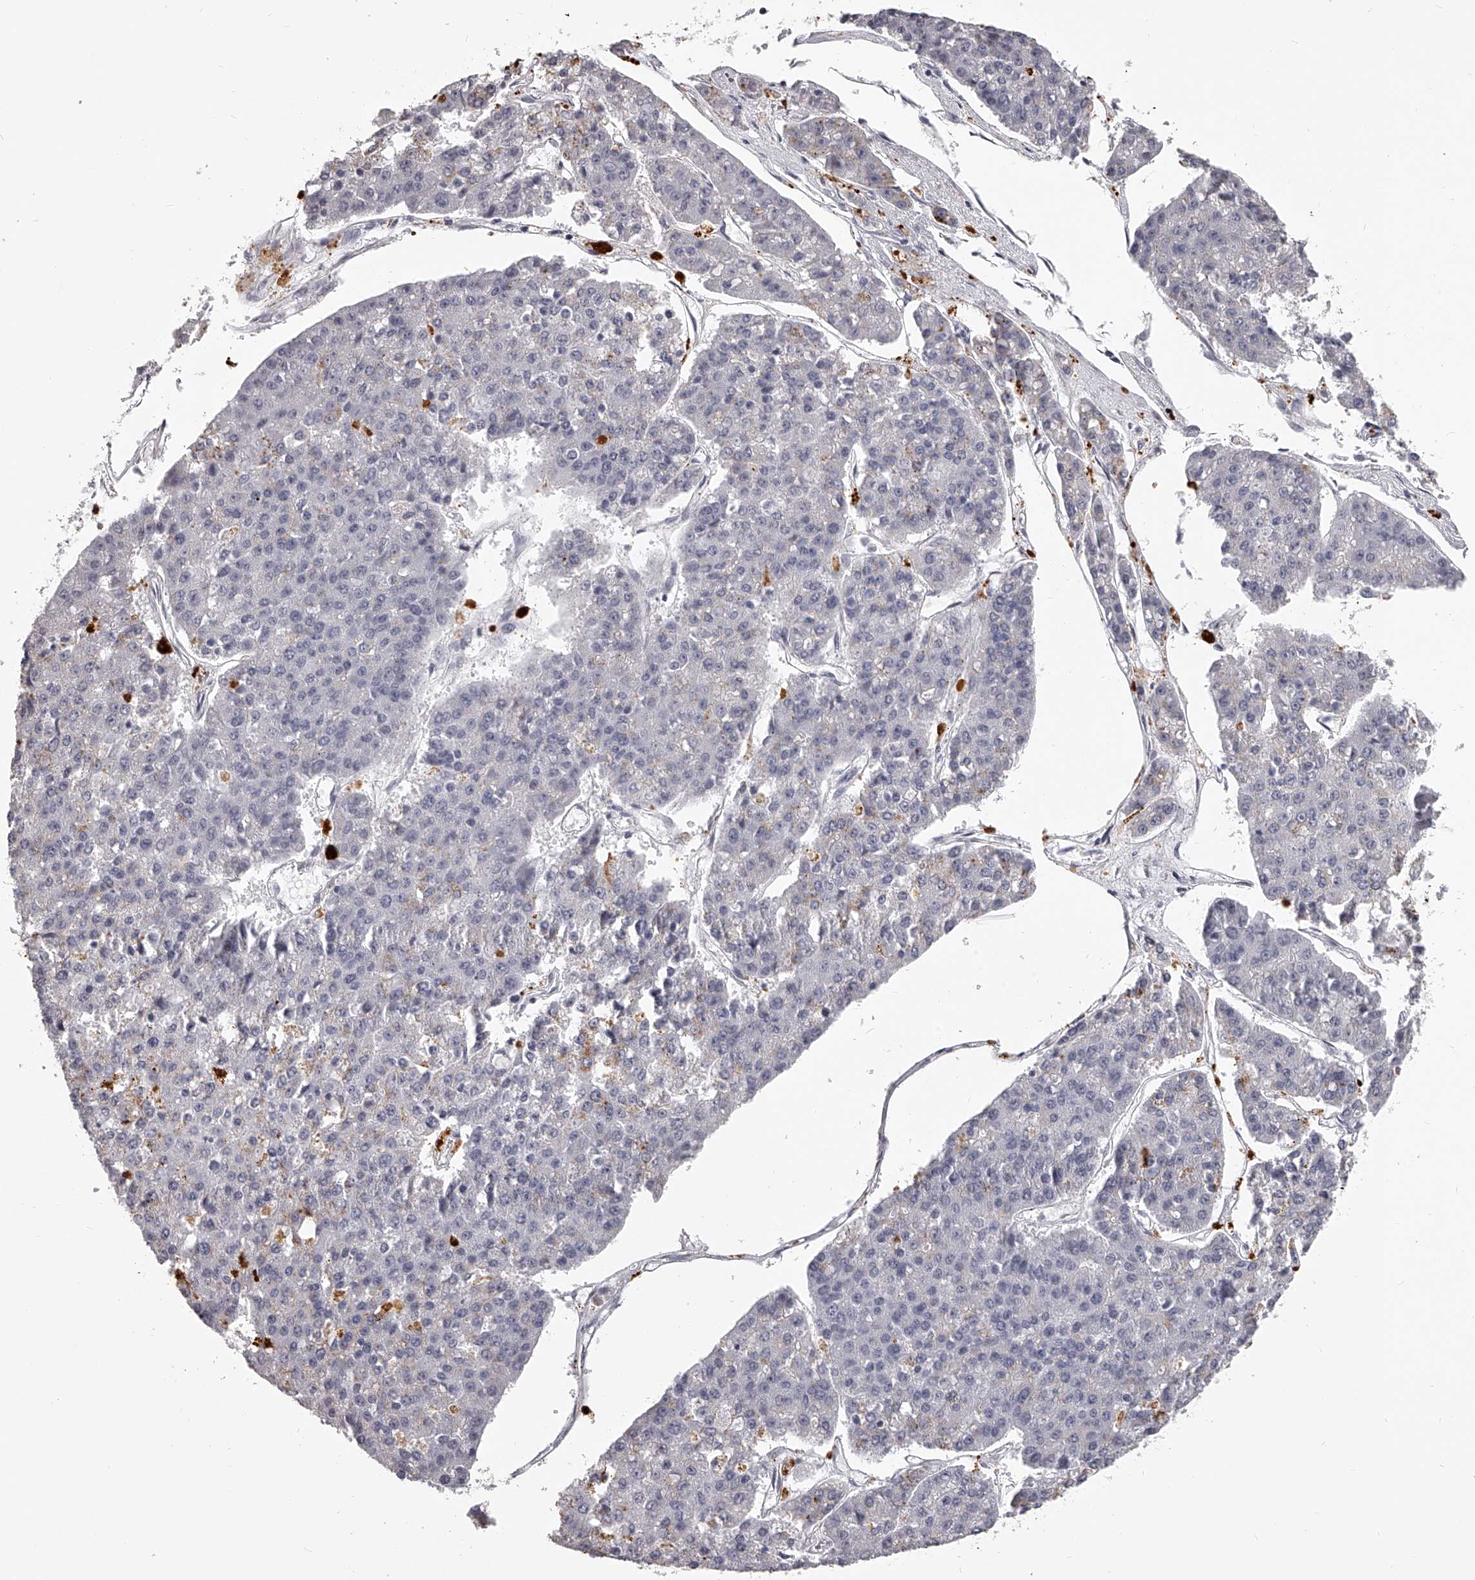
{"staining": {"intensity": "negative", "quantity": "none", "location": "none"}, "tissue": "pancreatic cancer", "cell_type": "Tumor cells", "image_type": "cancer", "snomed": [{"axis": "morphology", "description": "Adenocarcinoma, NOS"}, {"axis": "topography", "description": "Pancreas"}], "caption": "A high-resolution histopathology image shows immunohistochemistry (IHC) staining of pancreatic cancer (adenocarcinoma), which reveals no significant positivity in tumor cells.", "gene": "DMRT1", "patient": {"sex": "male", "age": 50}}